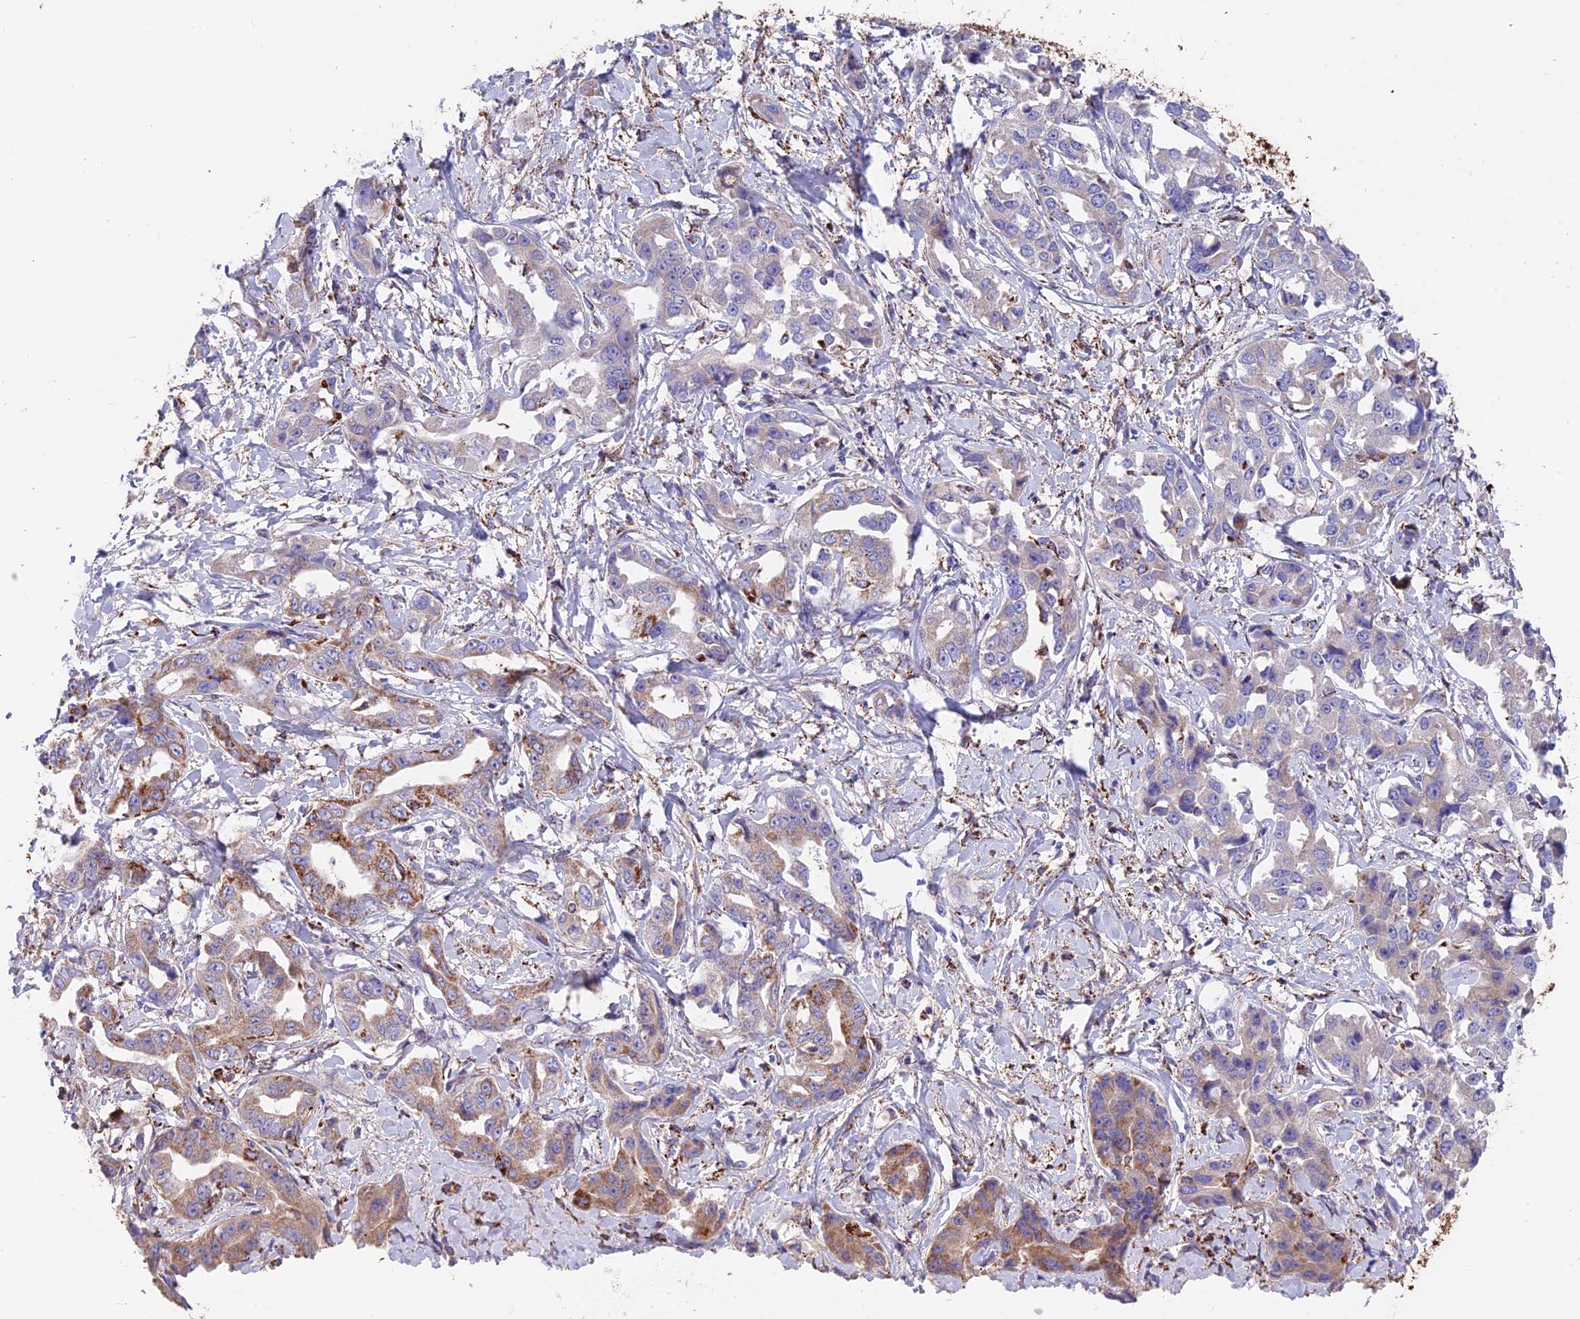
{"staining": {"intensity": "moderate", "quantity": "25%-75%", "location": "cytoplasmic/membranous"}, "tissue": "liver cancer", "cell_type": "Tumor cells", "image_type": "cancer", "snomed": [{"axis": "morphology", "description": "Cholangiocarcinoma"}, {"axis": "topography", "description": "Liver"}], "caption": "Tumor cells demonstrate moderate cytoplasmic/membranous staining in approximately 25%-75% of cells in liver cancer.", "gene": "TIGD6", "patient": {"sex": "male", "age": 59}}